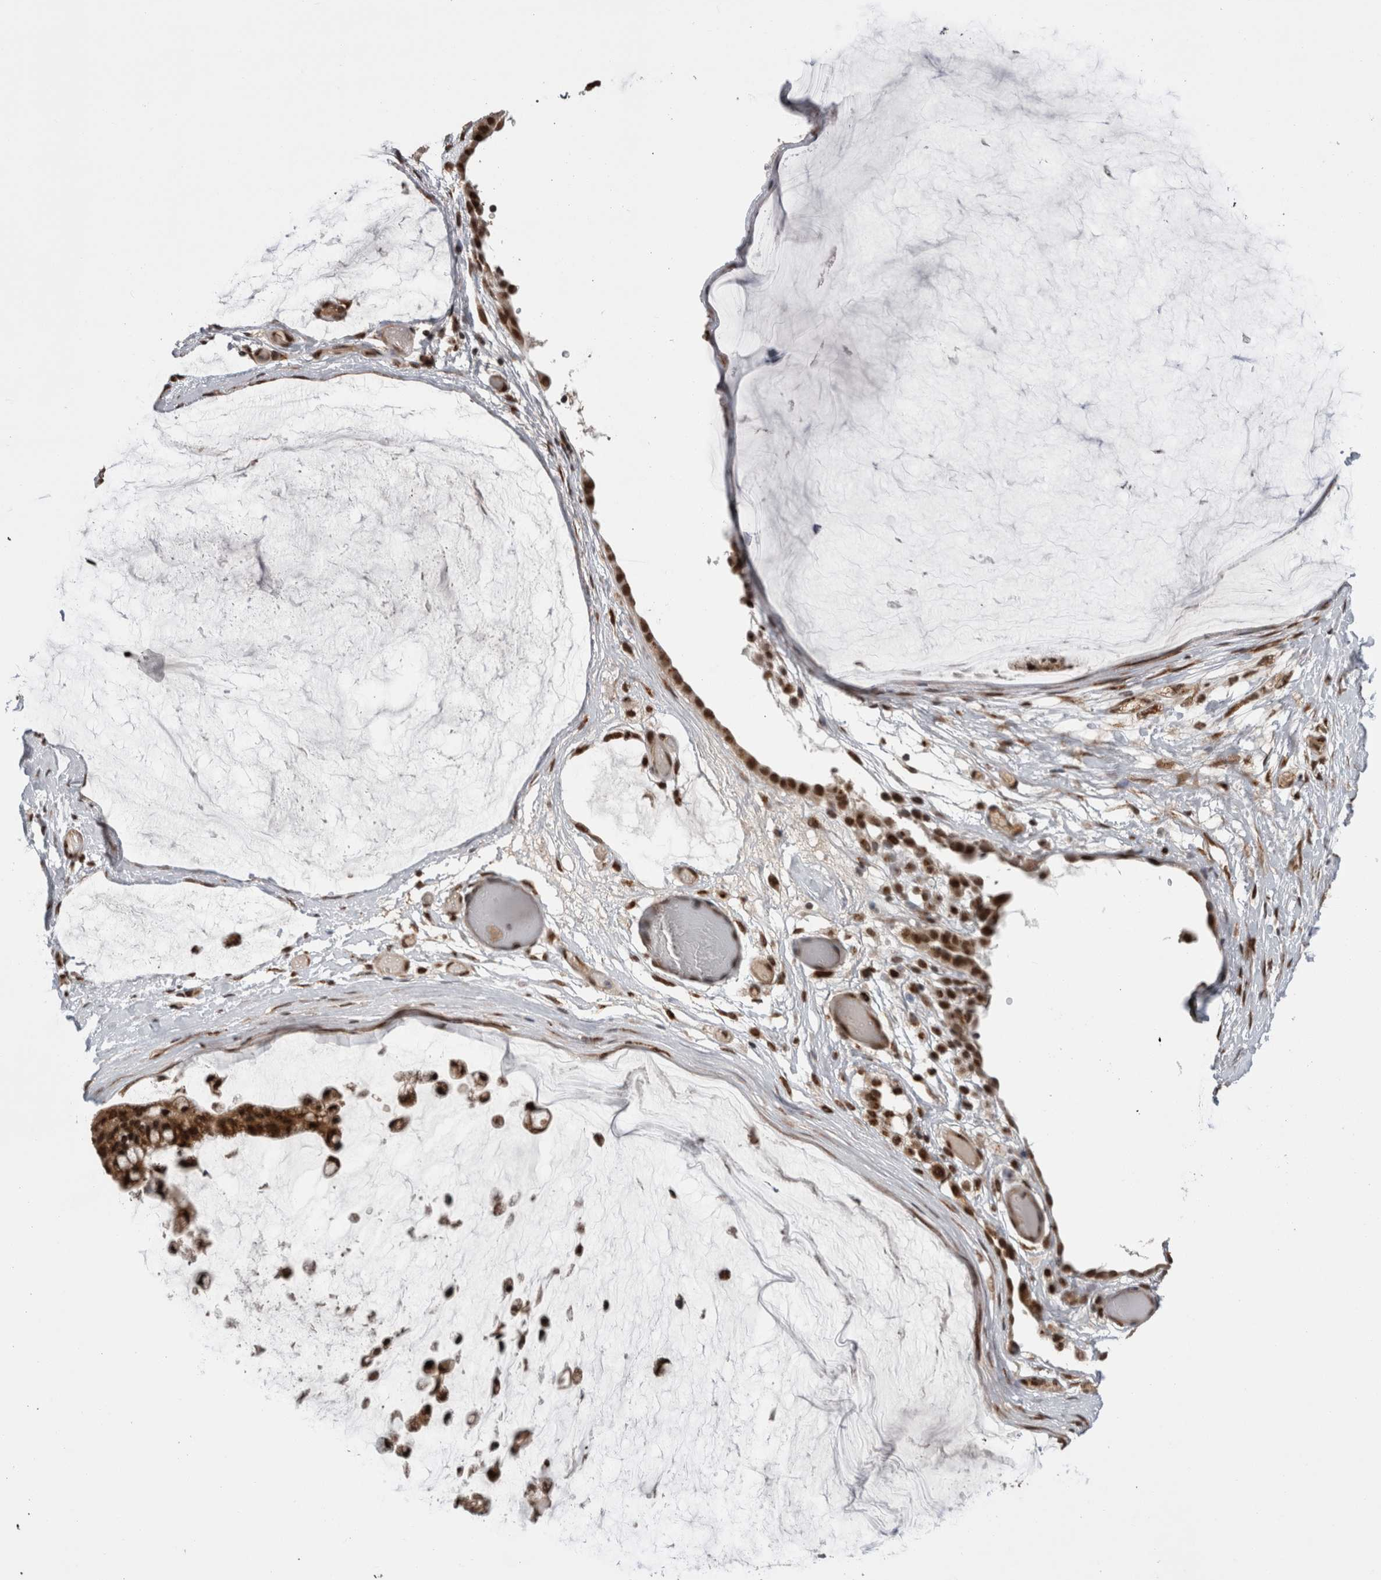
{"staining": {"intensity": "strong", "quantity": ">75%", "location": "nuclear"}, "tissue": "ovarian cancer", "cell_type": "Tumor cells", "image_type": "cancer", "snomed": [{"axis": "morphology", "description": "Cystadenocarcinoma, mucinous, NOS"}, {"axis": "topography", "description": "Ovary"}], "caption": "Protein expression analysis of mucinous cystadenocarcinoma (ovarian) displays strong nuclear expression in about >75% of tumor cells.", "gene": "CPSF2", "patient": {"sex": "female", "age": 39}}